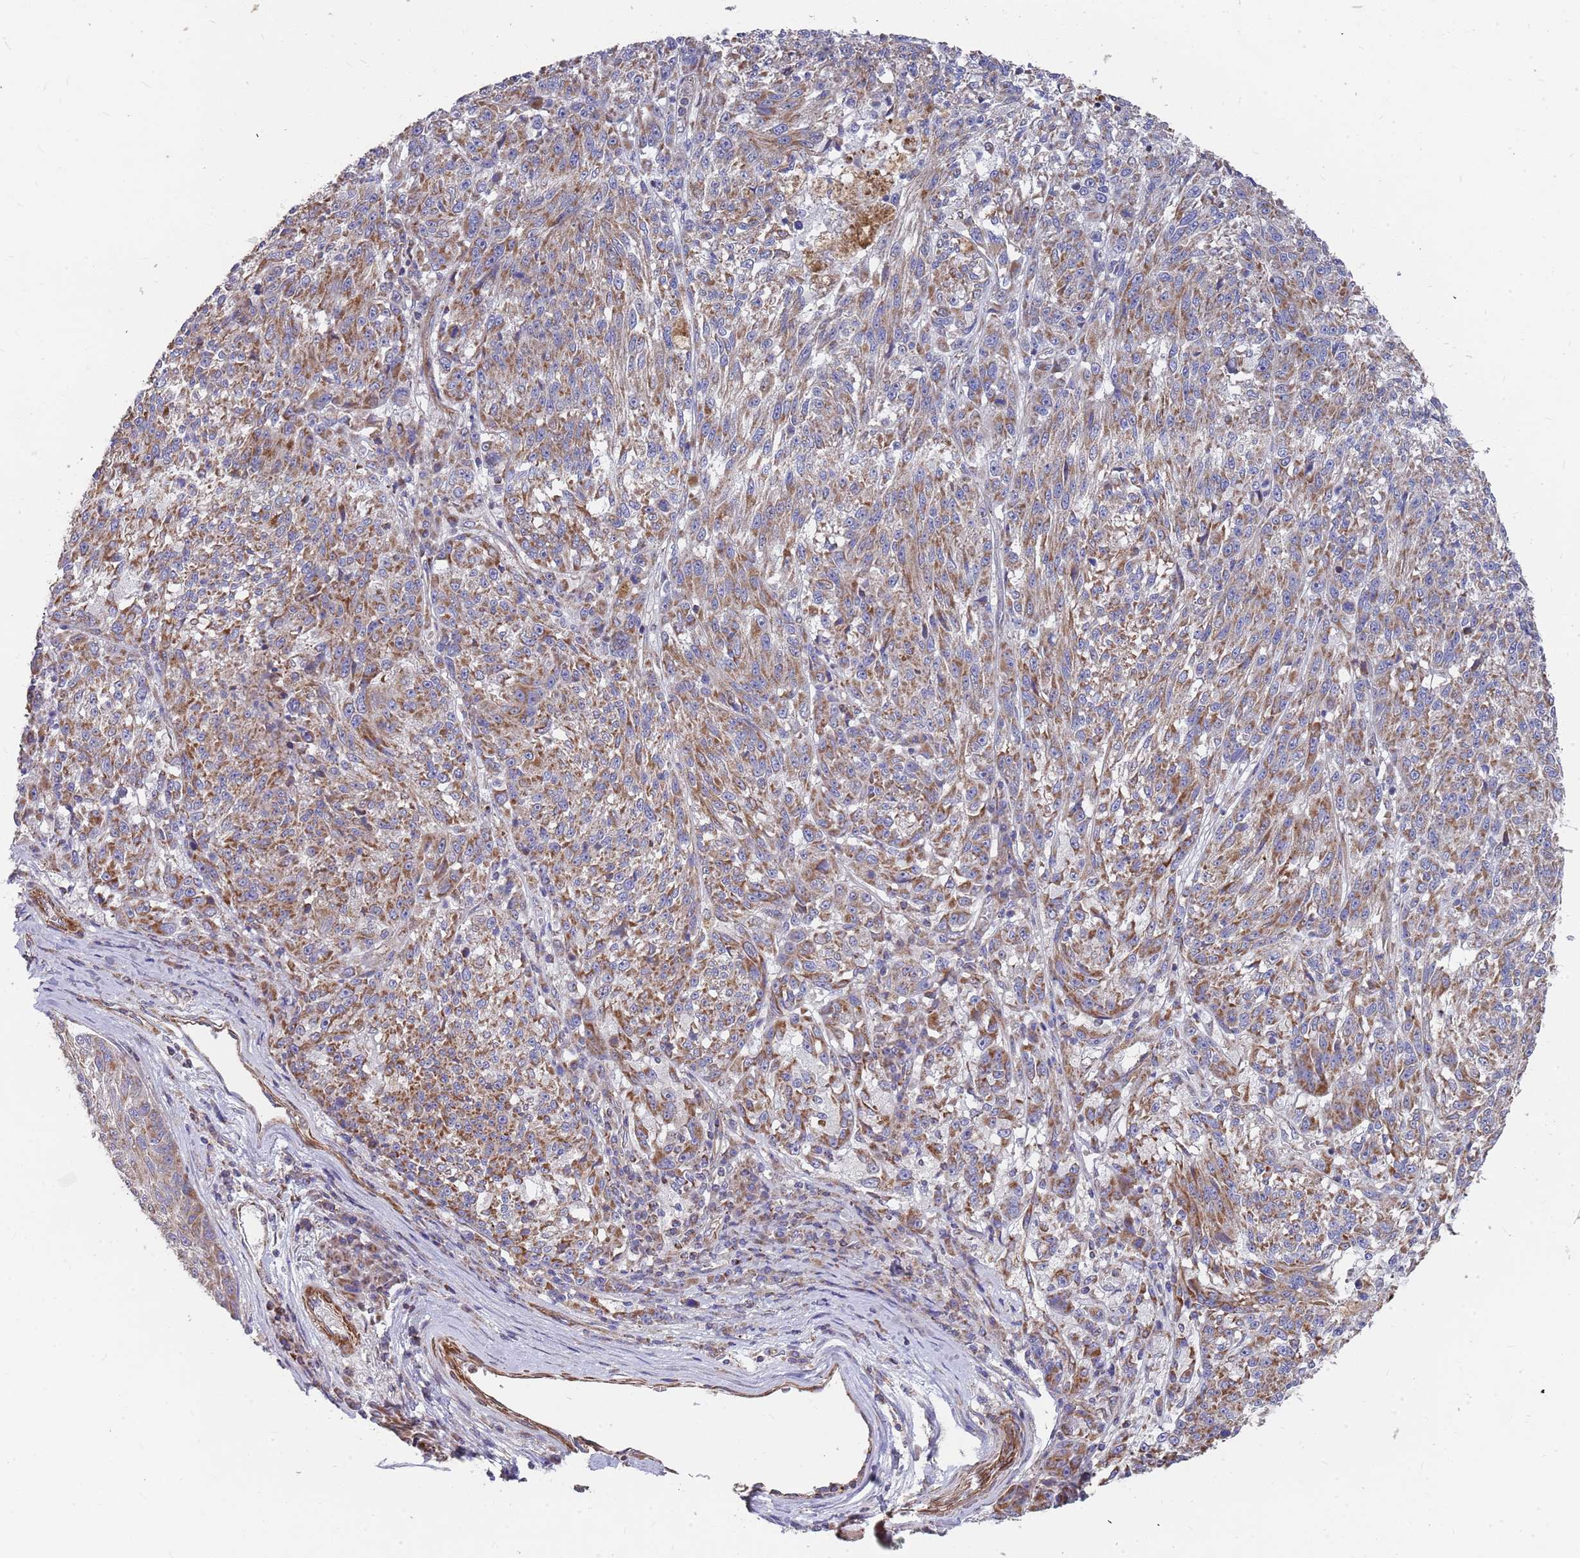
{"staining": {"intensity": "moderate", "quantity": ">75%", "location": "cytoplasmic/membranous"}, "tissue": "melanoma", "cell_type": "Tumor cells", "image_type": "cancer", "snomed": [{"axis": "morphology", "description": "Malignant melanoma, NOS"}, {"axis": "topography", "description": "Skin"}], "caption": "Melanoma was stained to show a protein in brown. There is medium levels of moderate cytoplasmic/membranous expression in about >75% of tumor cells. (DAB = brown stain, brightfield microscopy at high magnification).", "gene": "WDFY3", "patient": {"sex": "male", "age": 53}}